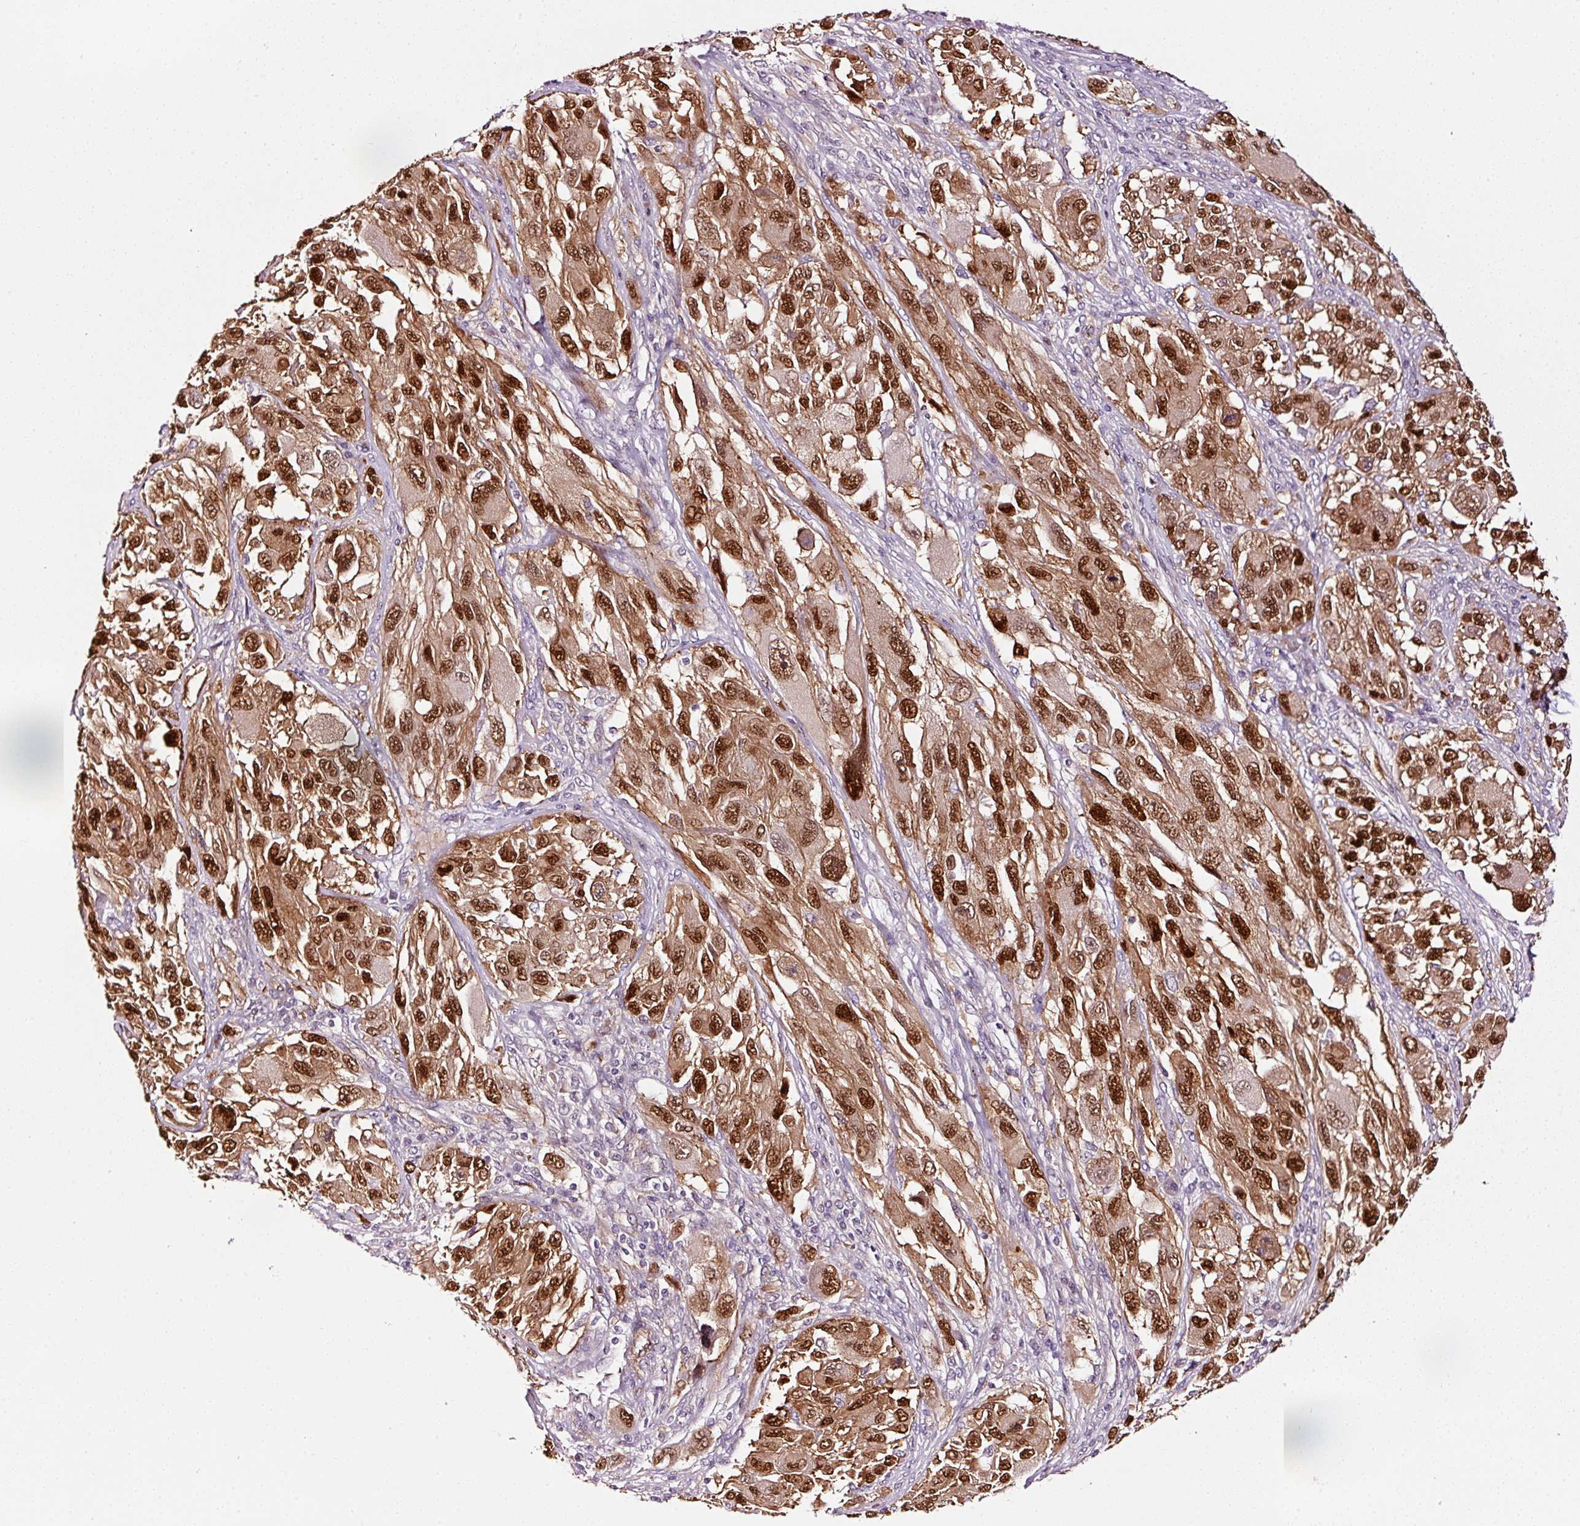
{"staining": {"intensity": "strong", "quantity": ">75%", "location": "cytoplasmic/membranous,nuclear"}, "tissue": "melanoma", "cell_type": "Tumor cells", "image_type": "cancer", "snomed": [{"axis": "morphology", "description": "Malignant melanoma, NOS"}, {"axis": "topography", "description": "Skin"}], "caption": "Strong cytoplasmic/membranous and nuclear staining is appreciated in approximately >75% of tumor cells in malignant melanoma.", "gene": "ABCB4", "patient": {"sex": "female", "age": 91}}